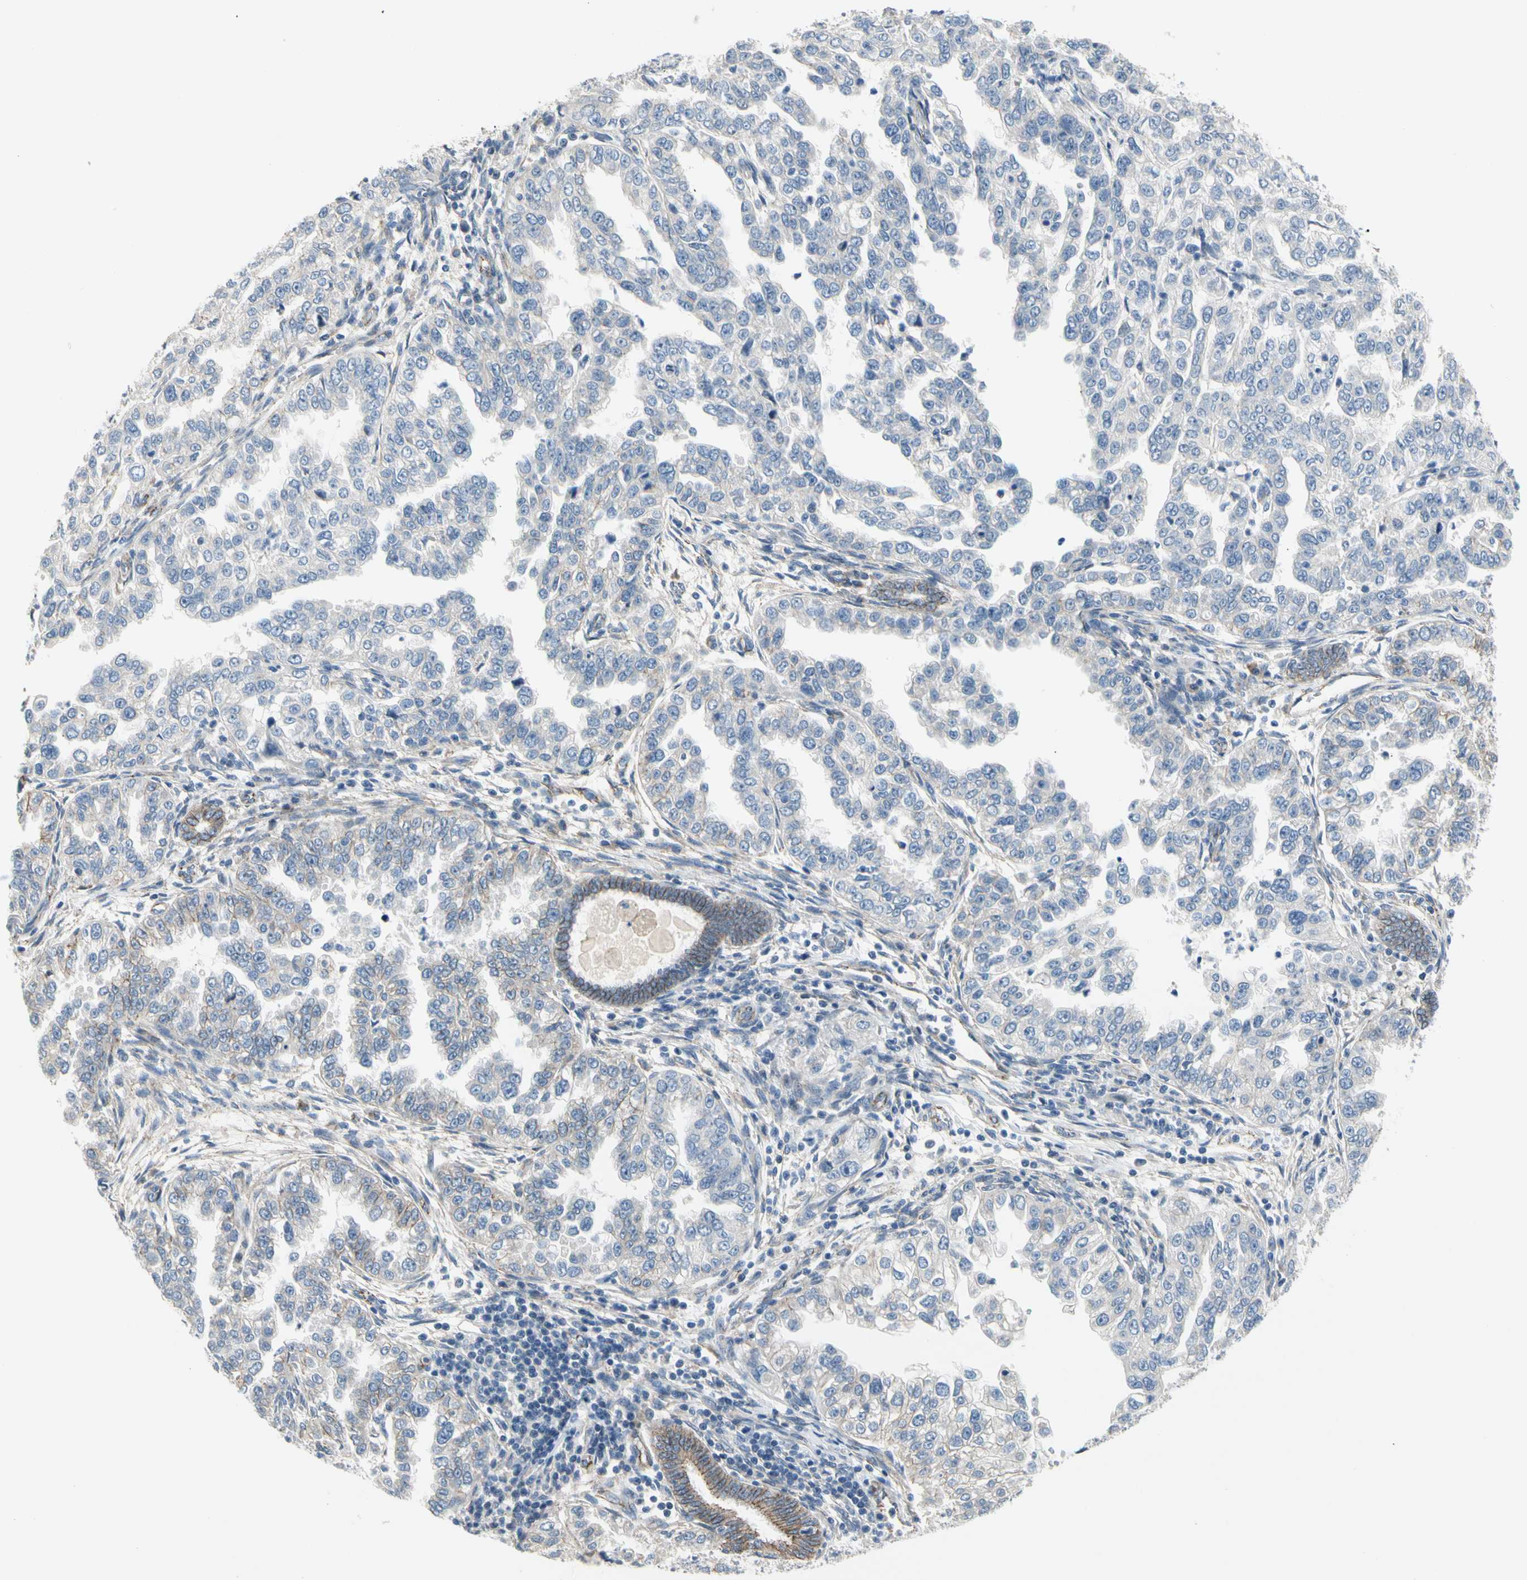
{"staining": {"intensity": "negative", "quantity": "none", "location": "none"}, "tissue": "endometrial cancer", "cell_type": "Tumor cells", "image_type": "cancer", "snomed": [{"axis": "morphology", "description": "Adenocarcinoma, NOS"}, {"axis": "topography", "description": "Endometrium"}], "caption": "Tumor cells are negative for brown protein staining in endometrial cancer. (Brightfield microscopy of DAB (3,3'-diaminobenzidine) immunohistochemistry (IHC) at high magnification).", "gene": "LGR6", "patient": {"sex": "female", "age": 85}}